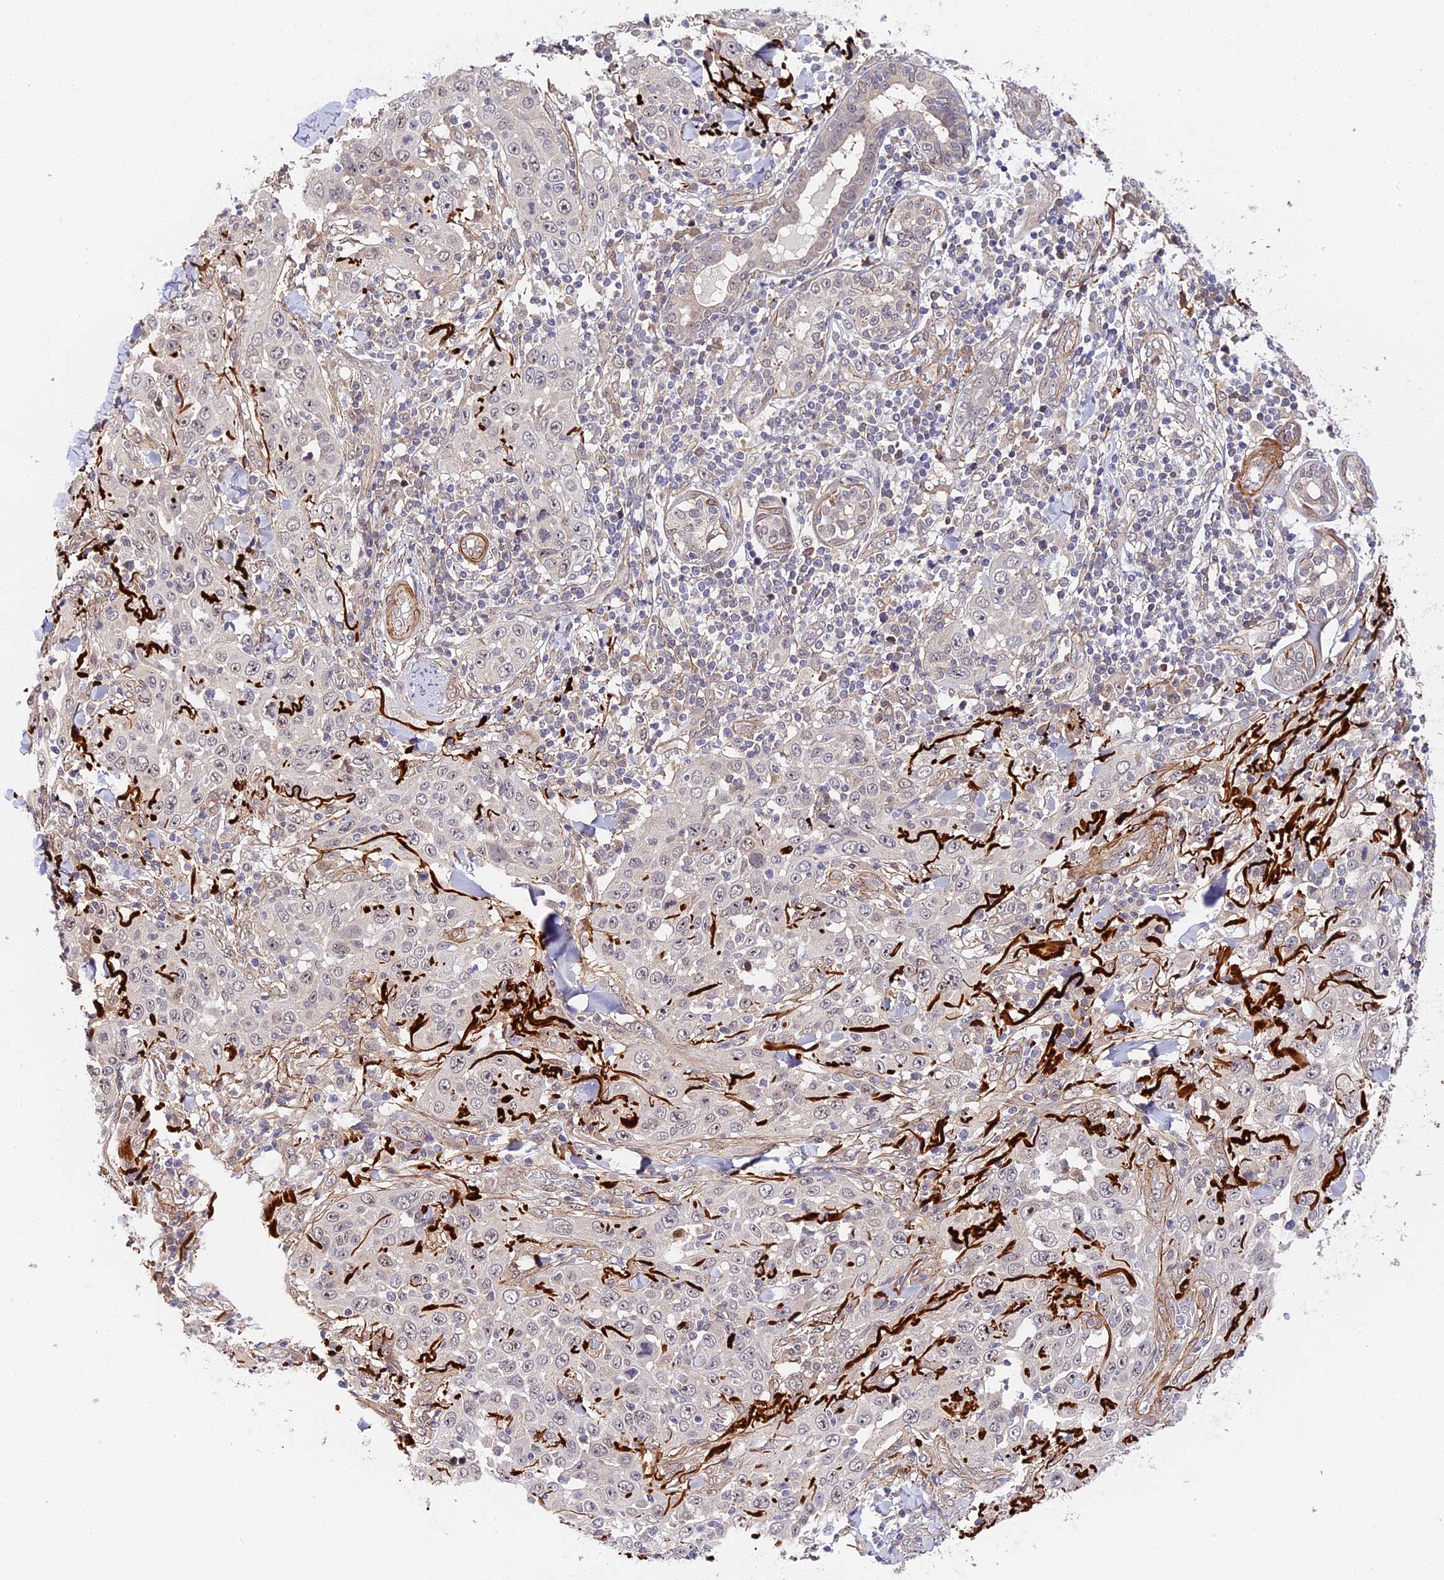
{"staining": {"intensity": "negative", "quantity": "none", "location": "none"}, "tissue": "skin cancer", "cell_type": "Tumor cells", "image_type": "cancer", "snomed": [{"axis": "morphology", "description": "Squamous cell carcinoma, NOS"}, {"axis": "topography", "description": "Skin"}], "caption": "The photomicrograph reveals no significant positivity in tumor cells of skin cancer (squamous cell carcinoma).", "gene": "IMPACT", "patient": {"sex": "female", "age": 88}}